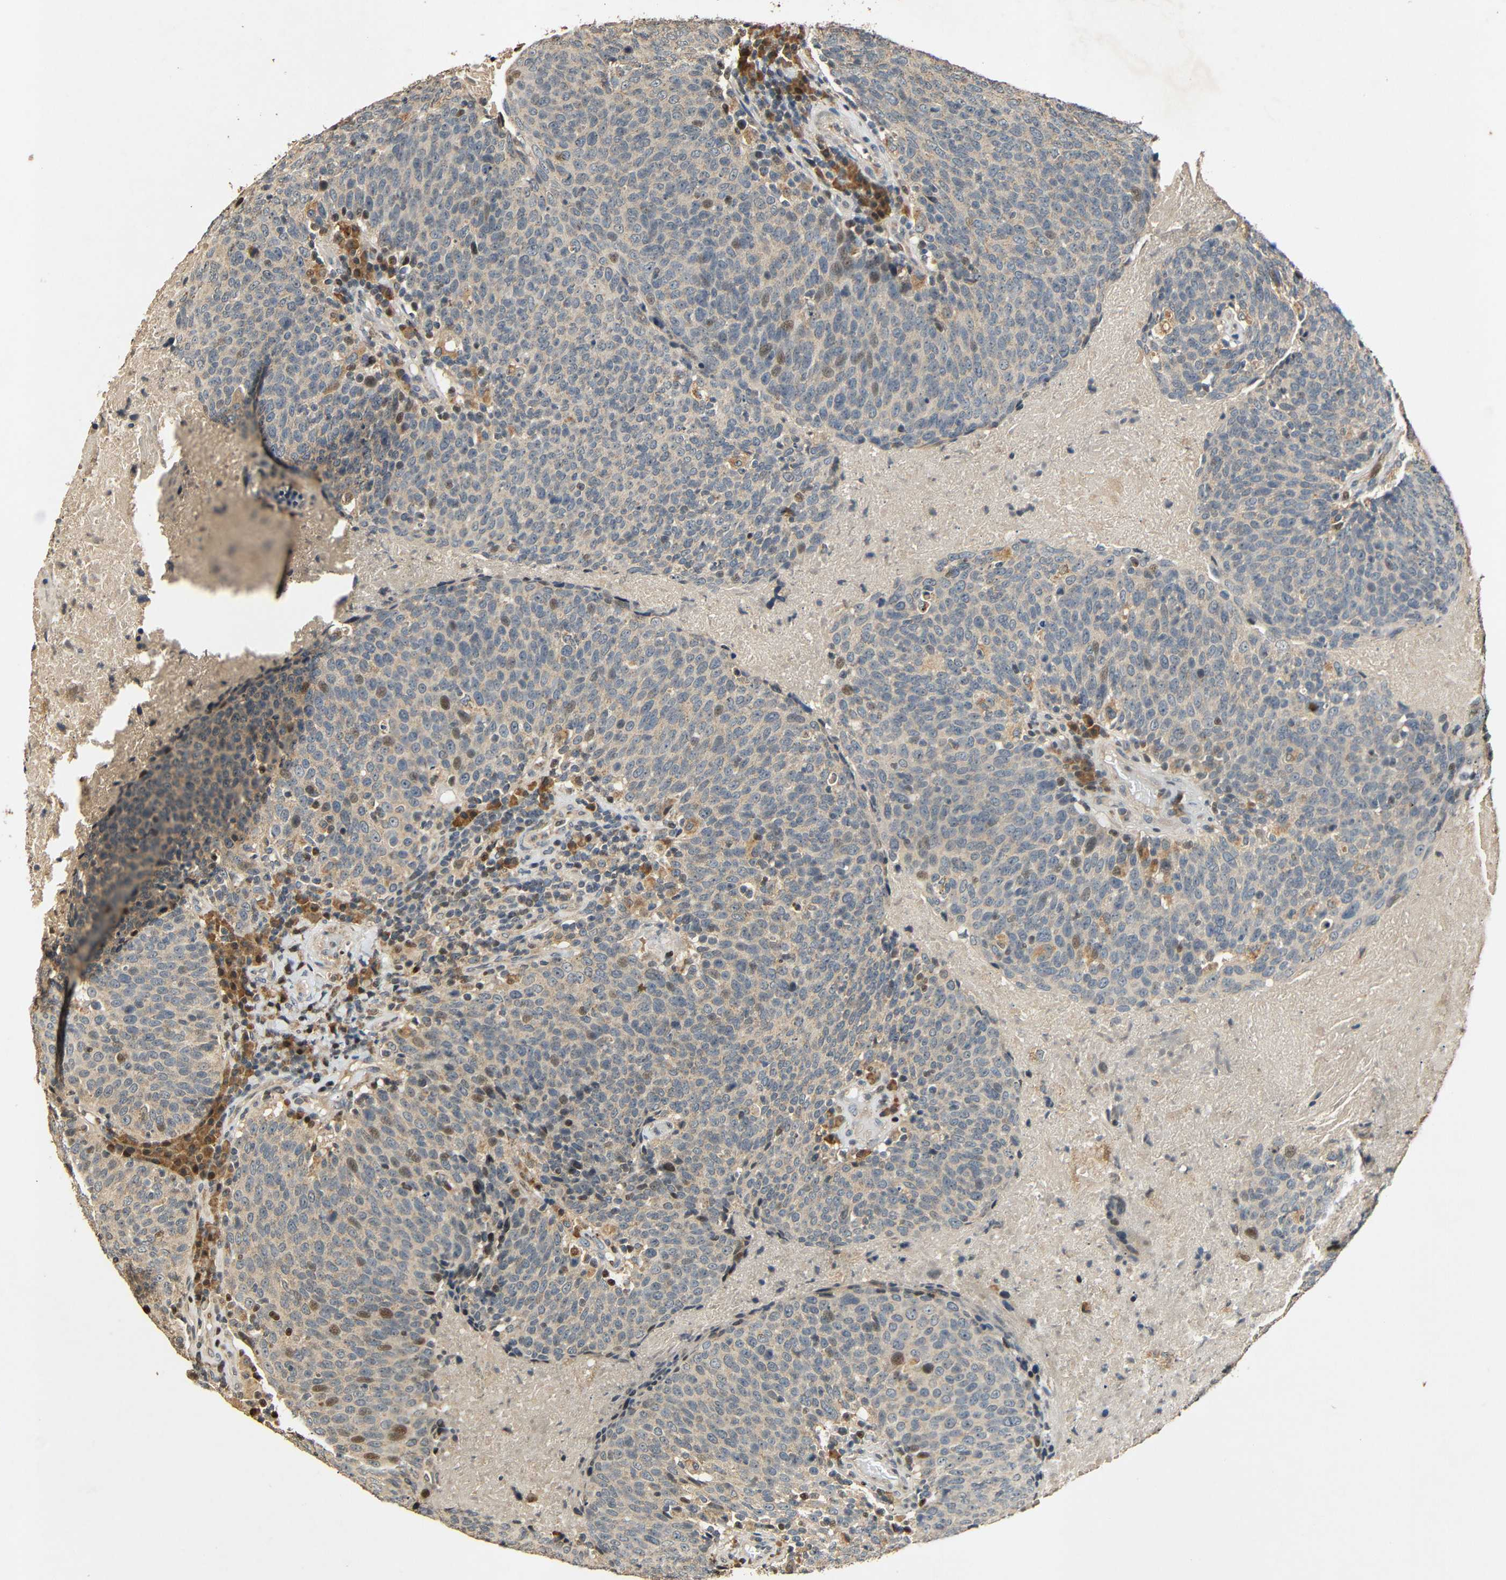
{"staining": {"intensity": "weak", "quantity": ">75%", "location": "cytoplasmic/membranous,nuclear"}, "tissue": "head and neck cancer", "cell_type": "Tumor cells", "image_type": "cancer", "snomed": [{"axis": "morphology", "description": "Squamous cell carcinoma, NOS"}, {"axis": "morphology", "description": "Squamous cell carcinoma, metastatic, NOS"}, {"axis": "topography", "description": "Lymph node"}, {"axis": "topography", "description": "Head-Neck"}], "caption": "Squamous cell carcinoma (head and neck) stained for a protein (brown) reveals weak cytoplasmic/membranous and nuclear positive positivity in about >75% of tumor cells.", "gene": "KAZALD1", "patient": {"sex": "male", "age": 62}}